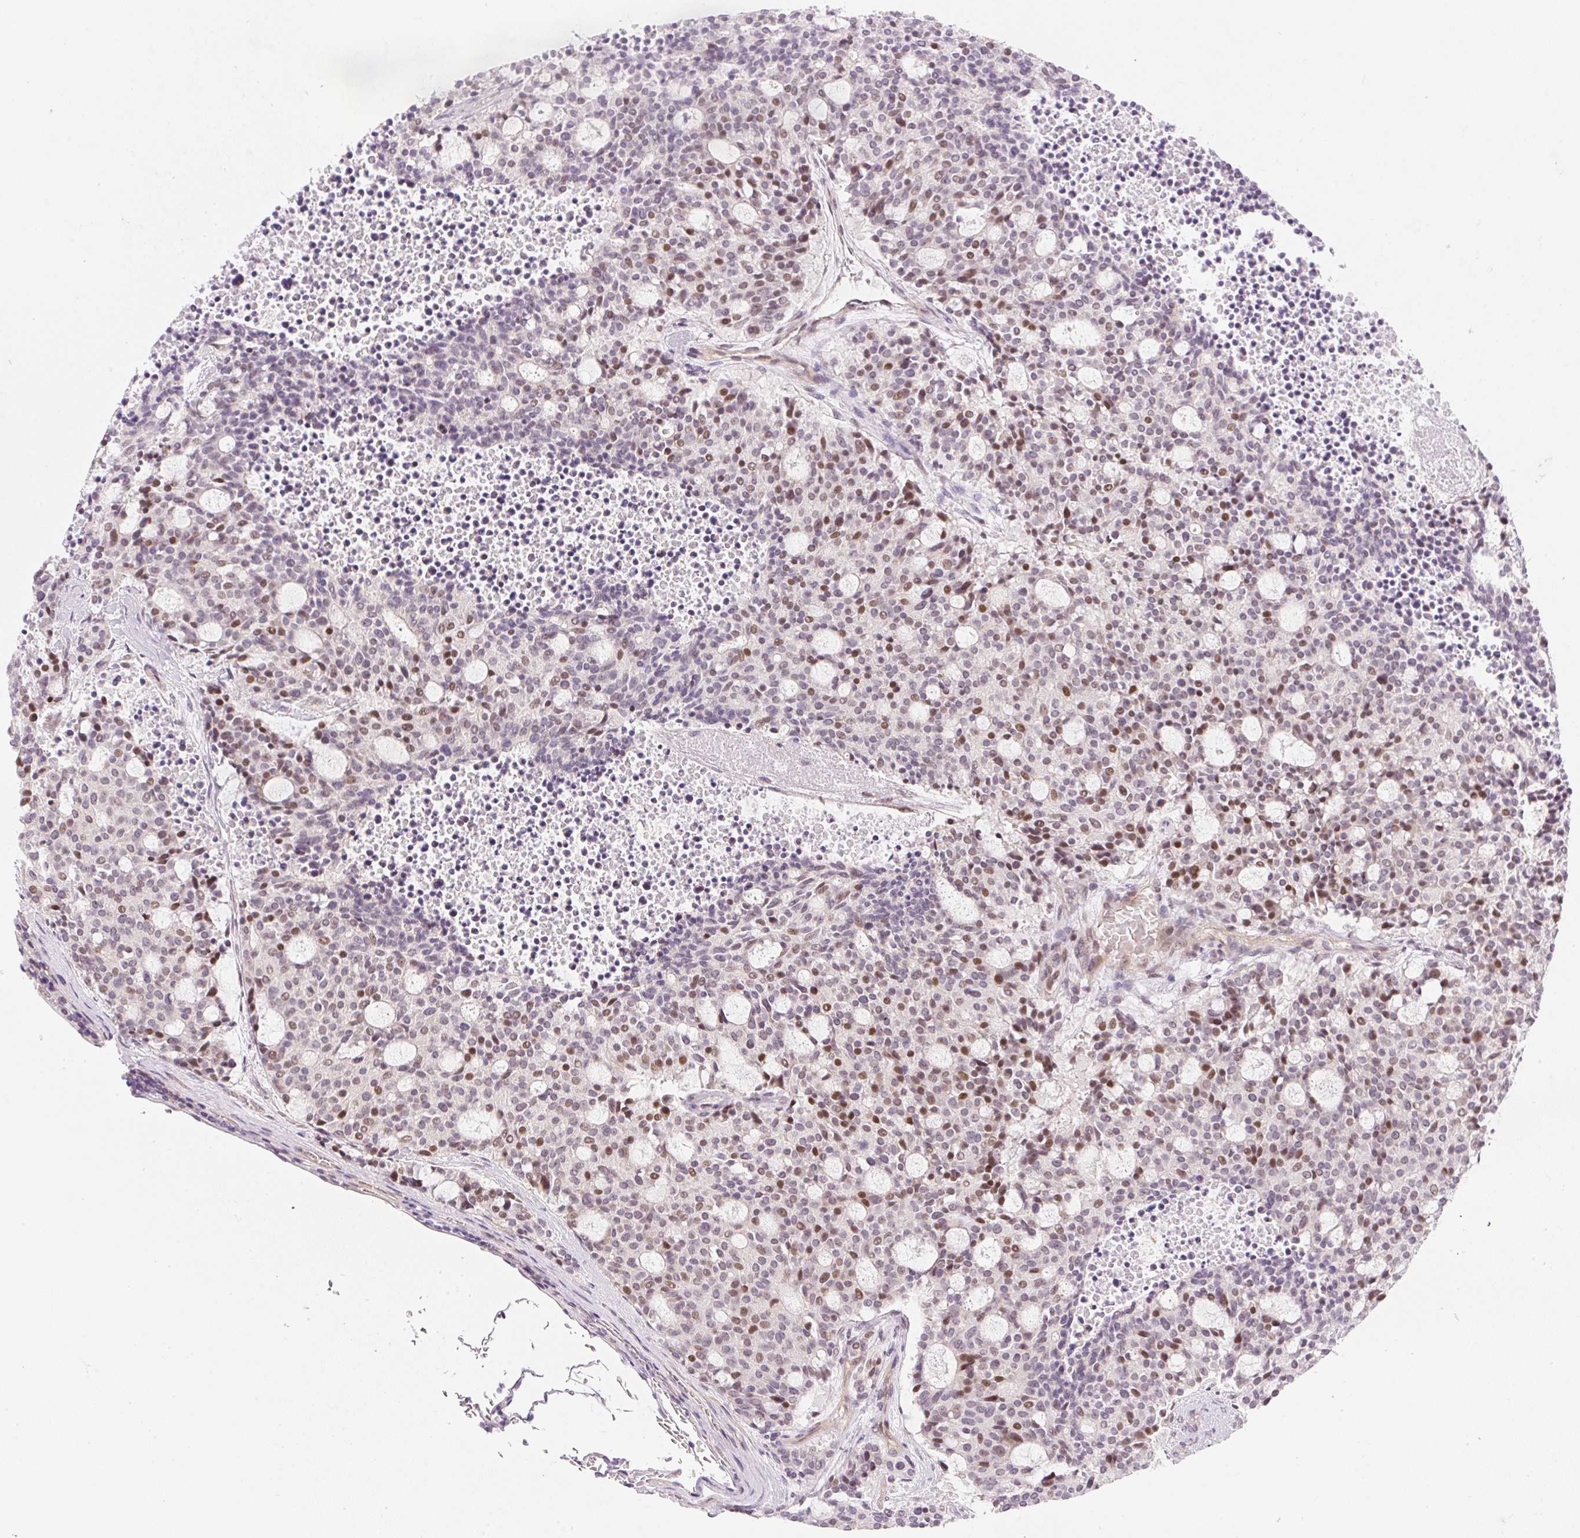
{"staining": {"intensity": "moderate", "quantity": "25%-75%", "location": "nuclear"}, "tissue": "carcinoid", "cell_type": "Tumor cells", "image_type": "cancer", "snomed": [{"axis": "morphology", "description": "Carcinoid, malignant, NOS"}, {"axis": "topography", "description": "Pancreas"}], "caption": "DAB (3,3'-diaminobenzidine) immunohistochemical staining of carcinoid demonstrates moderate nuclear protein positivity in about 25%-75% of tumor cells.", "gene": "DPPA4", "patient": {"sex": "female", "age": 54}}